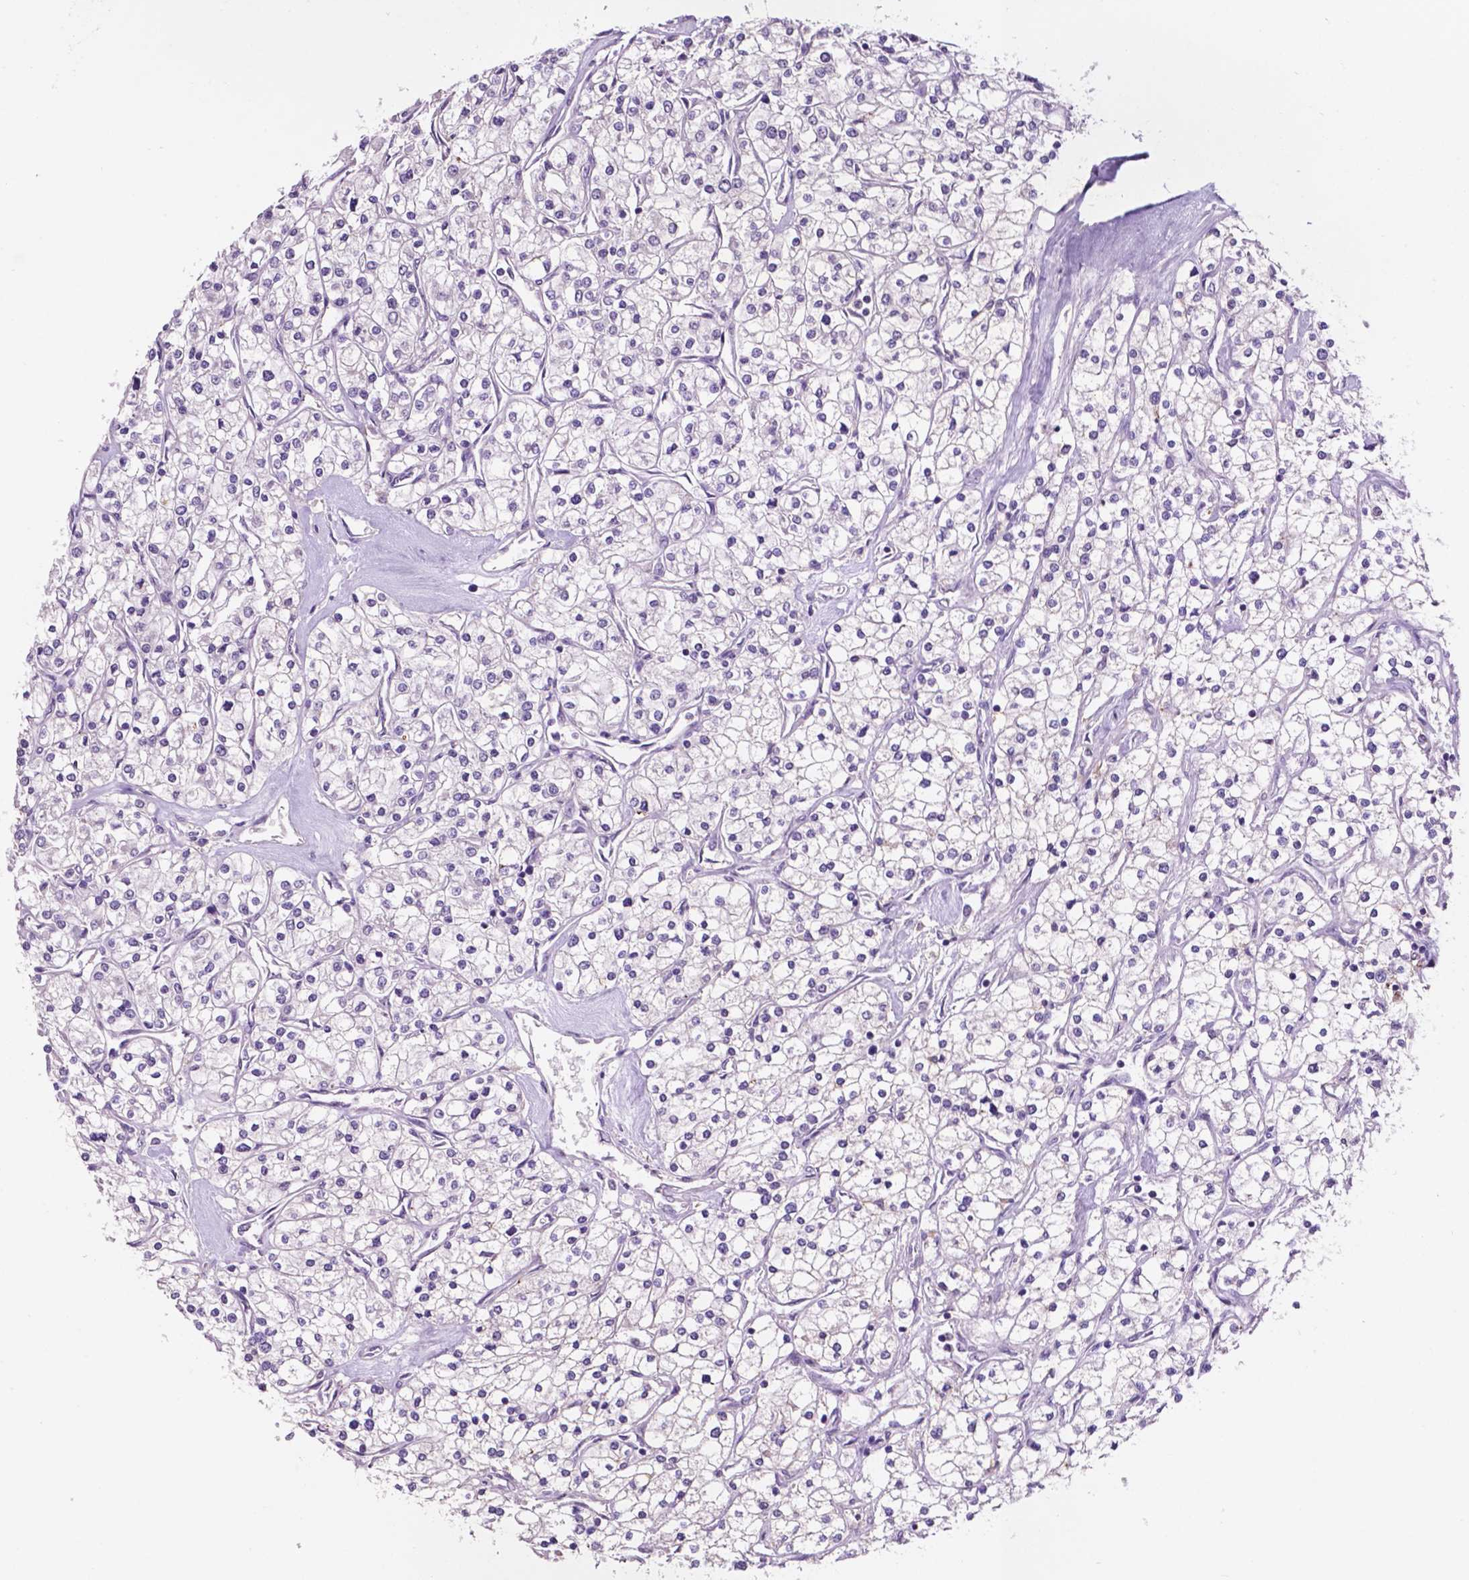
{"staining": {"intensity": "negative", "quantity": "none", "location": "none"}, "tissue": "renal cancer", "cell_type": "Tumor cells", "image_type": "cancer", "snomed": [{"axis": "morphology", "description": "Adenocarcinoma, NOS"}, {"axis": "topography", "description": "Kidney"}], "caption": "Immunohistochemistry (IHC) of renal adenocarcinoma shows no positivity in tumor cells. The staining was performed using DAB (3,3'-diaminobenzidine) to visualize the protein expression in brown, while the nuclei were stained in blue with hematoxylin (Magnification: 20x).", "gene": "PLSCR1", "patient": {"sex": "male", "age": 80}}